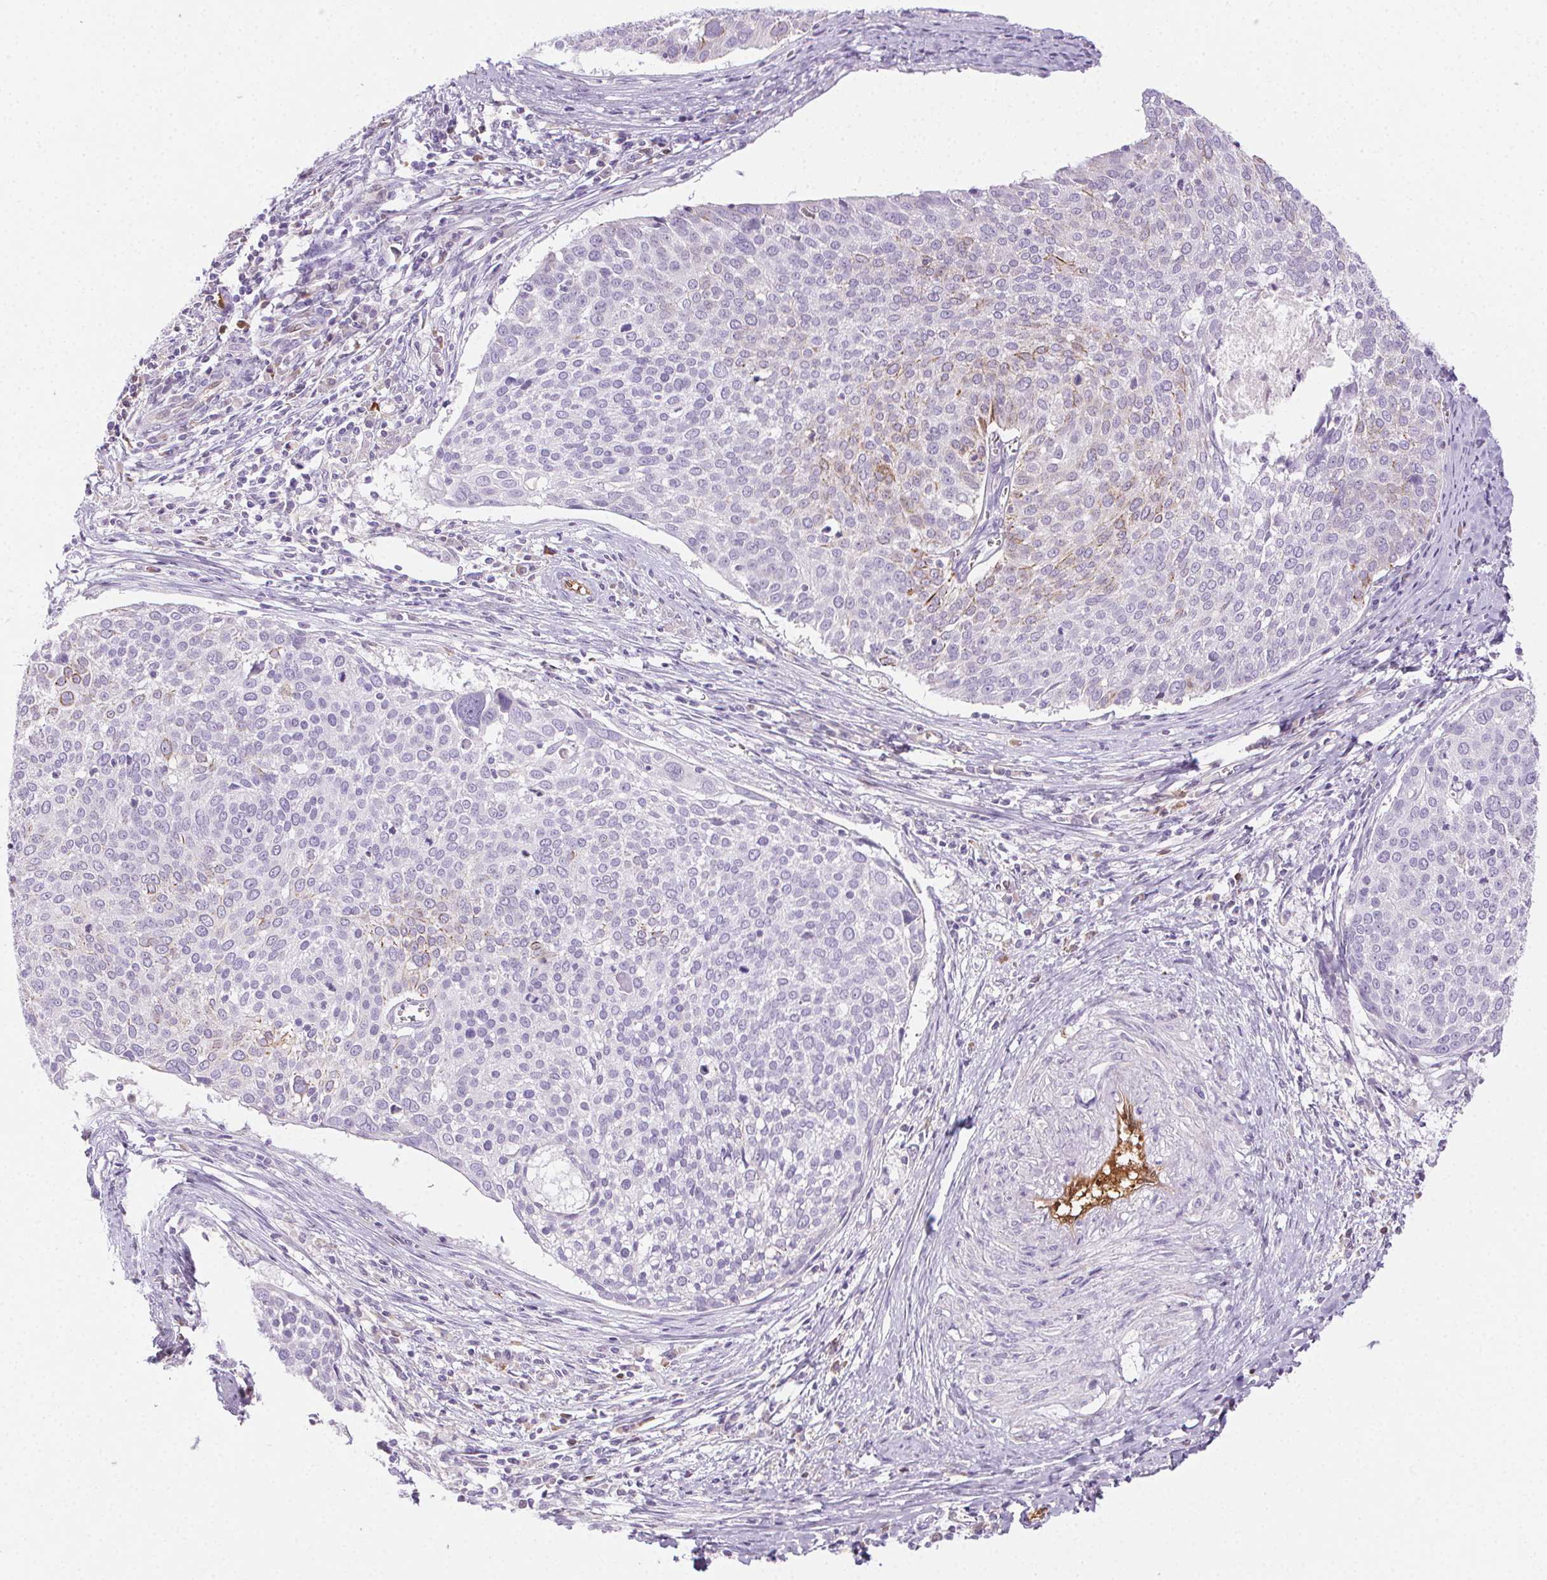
{"staining": {"intensity": "moderate", "quantity": "<25%", "location": "cytoplasmic/membranous"}, "tissue": "cervical cancer", "cell_type": "Tumor cells", "image_type": "cancer", "snomed": [{"axis": "morphology", "description": "Squamous cell carcinoma, NOS"}, {"axis": "topography", "description": "Cervix"}], "caption": "Human cervical squamous cell carcinoma stained with a protein marker exhibits moderate staining in tumor cells.", "gene": "TMEM45A", "patient": {"sex": "female", "age": 39}}